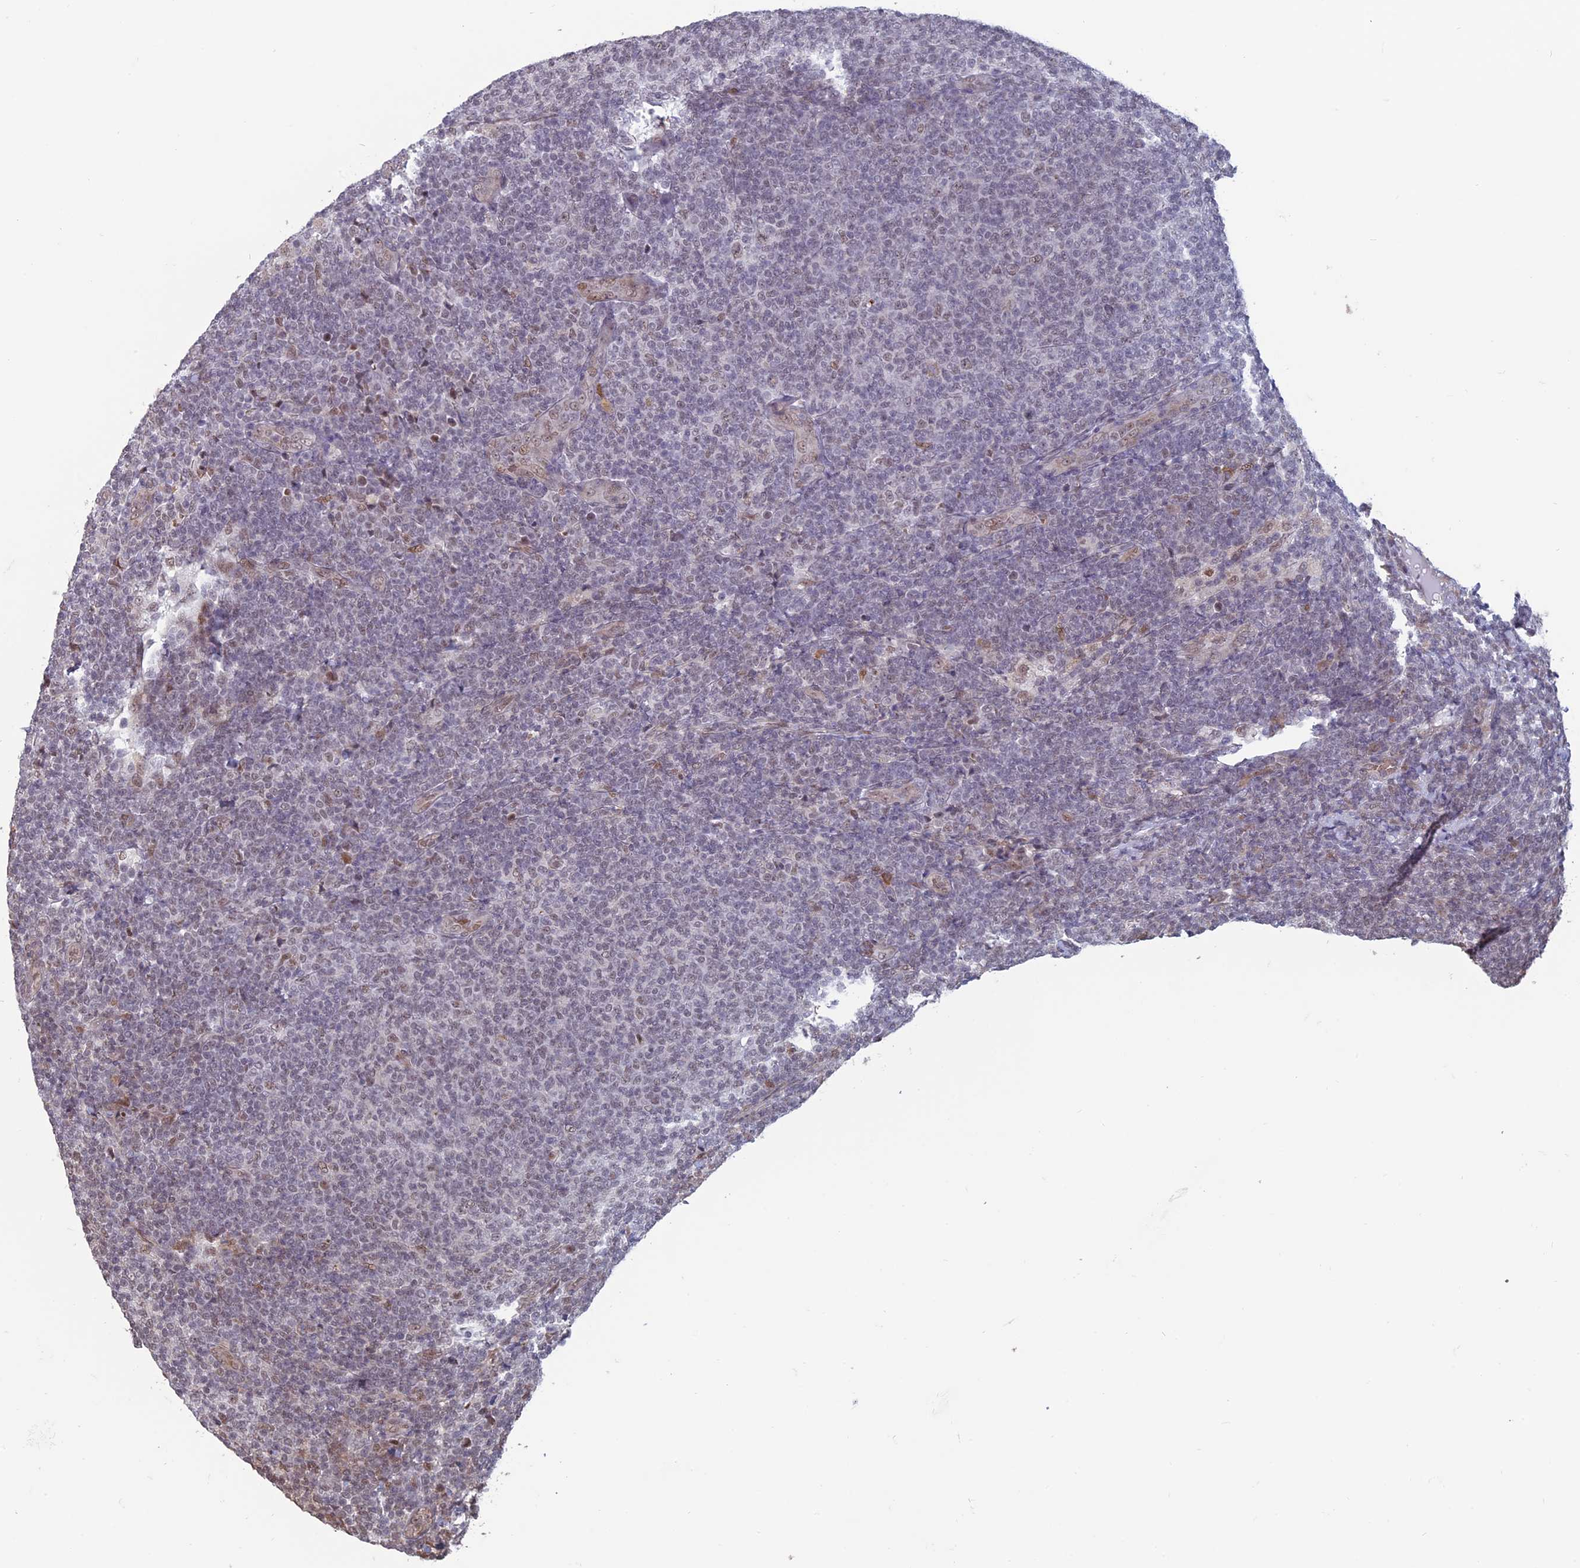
{"staining": {"intensity": "weak", "quantity": "25%-75%", "location": "nuclear"}, "tissue": "lymphoma", "cell_type": "Tumor cells", "image_type": "cancer", "snomed": [{"axis": "morphology", "description": "Malignant lymphoma, non-Hodgkin's type, Low grade"}, {"axis": "topography", "description": "Lymph node"}], "caption": "Immunohistochemistry (DAB) staining of malignant lymphoma, non-Hodgkin's type (low-grade) shows weak nuclear protein staining in approximately 25%-75% of tumor cells.", "gene": "MFAP1", "patient": {"sex": "male", "age": 66}}